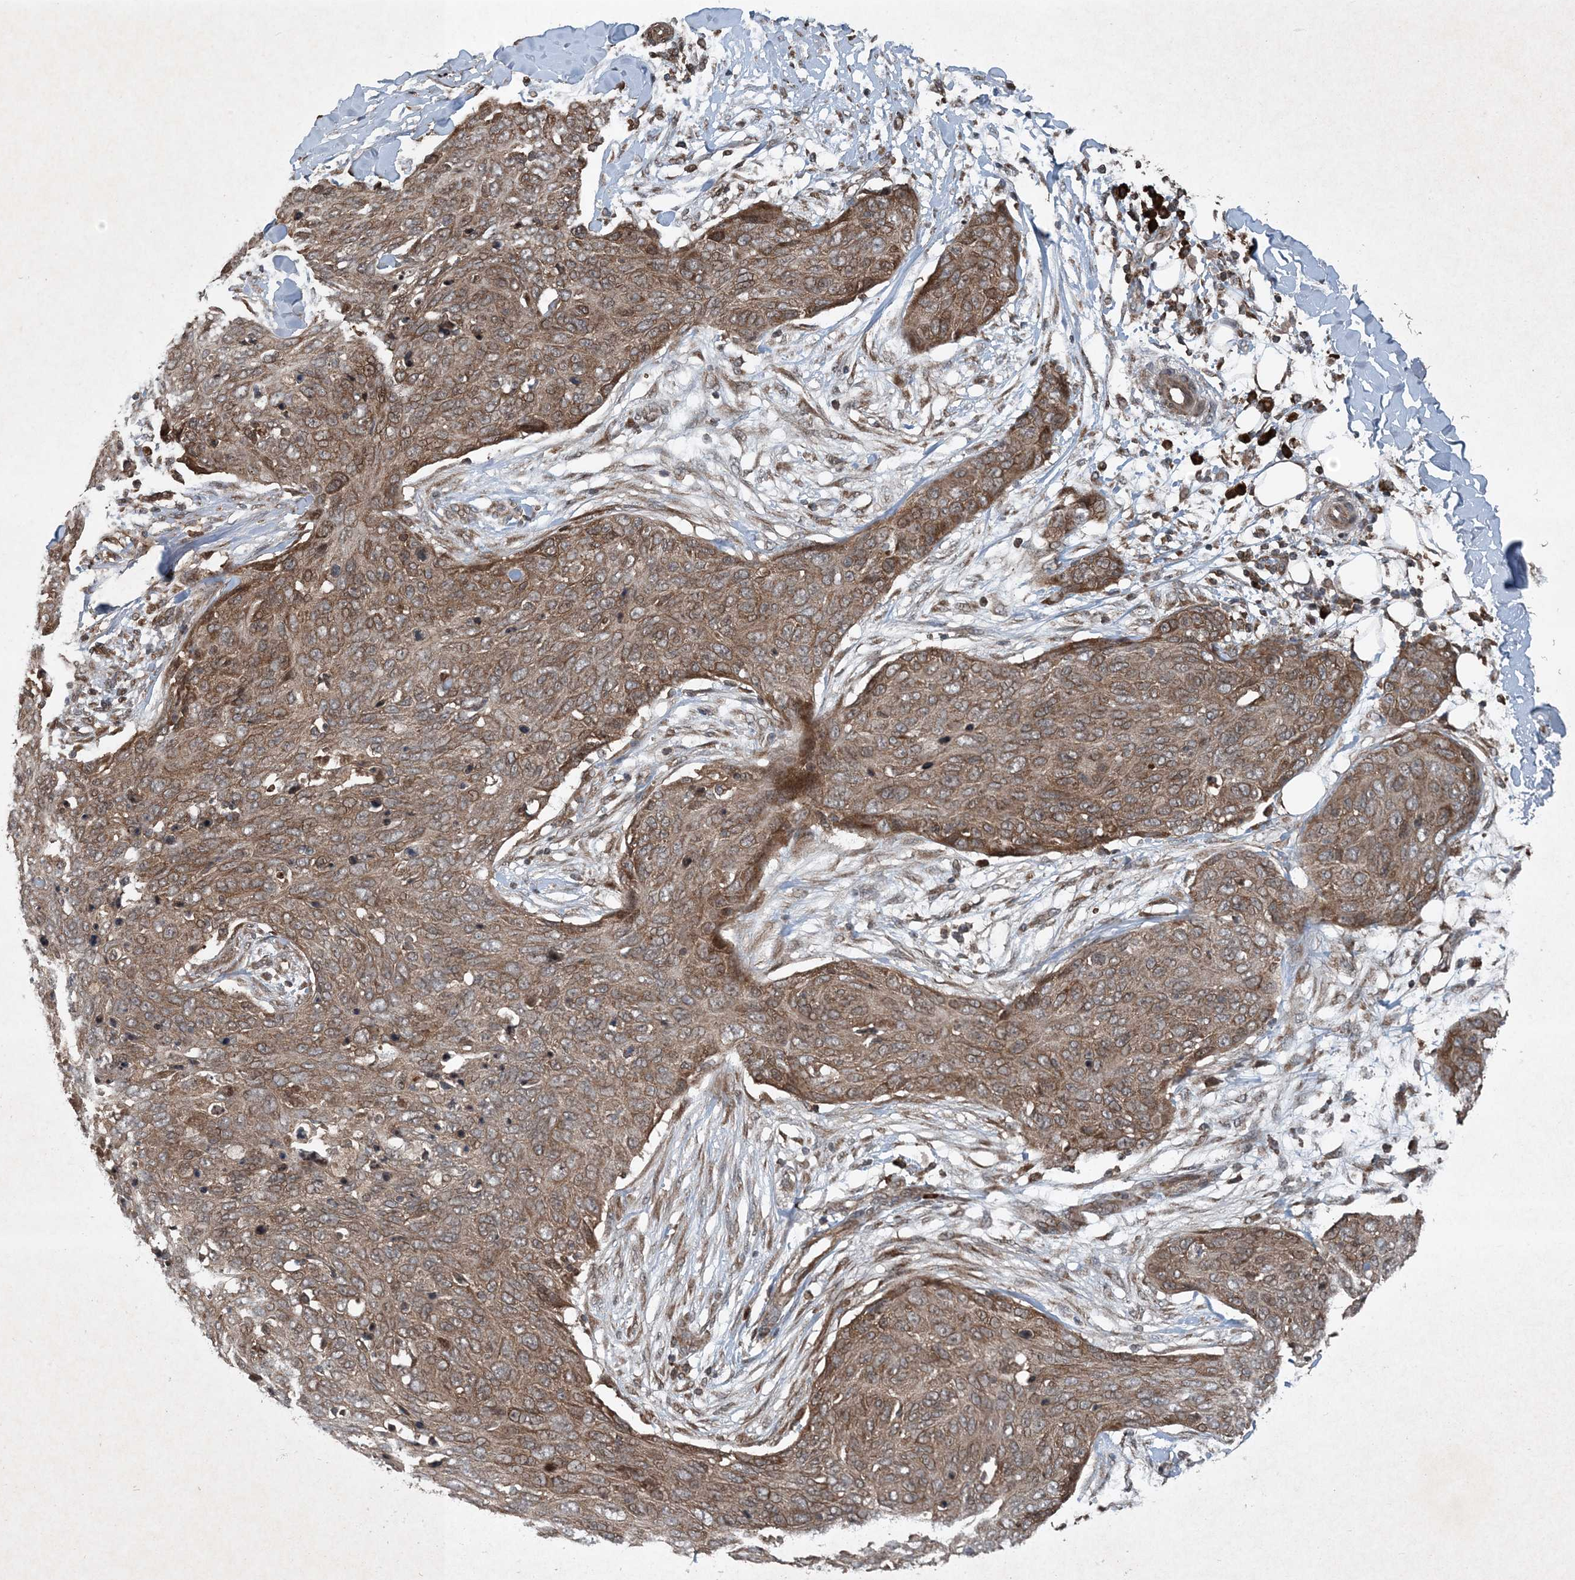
{"staining": {"intensity": "moderate", "quantity": ">75%", "location": "cytoplasmic/membranous"}, "tissue": "skin cancer", "cell_type": "Tumor cells", "image_type": "cancer", "snomed": [{"axis": "morphology", "description": "Squamous cell carcinoma in situ, NOS"}, {"axis": "morphology", "description": "Squamous cell carcinoma, NOS"}, {"axis": "topography", "description": "Skin"}], "caption": "Immunohistochemical staining of human skin cancer displays medium levels of moderate cytoplasmic/membranous staining in about >75% of tumor cells.", "gene": "GNG5", "patient": {"sex": "male", "age": 93}}